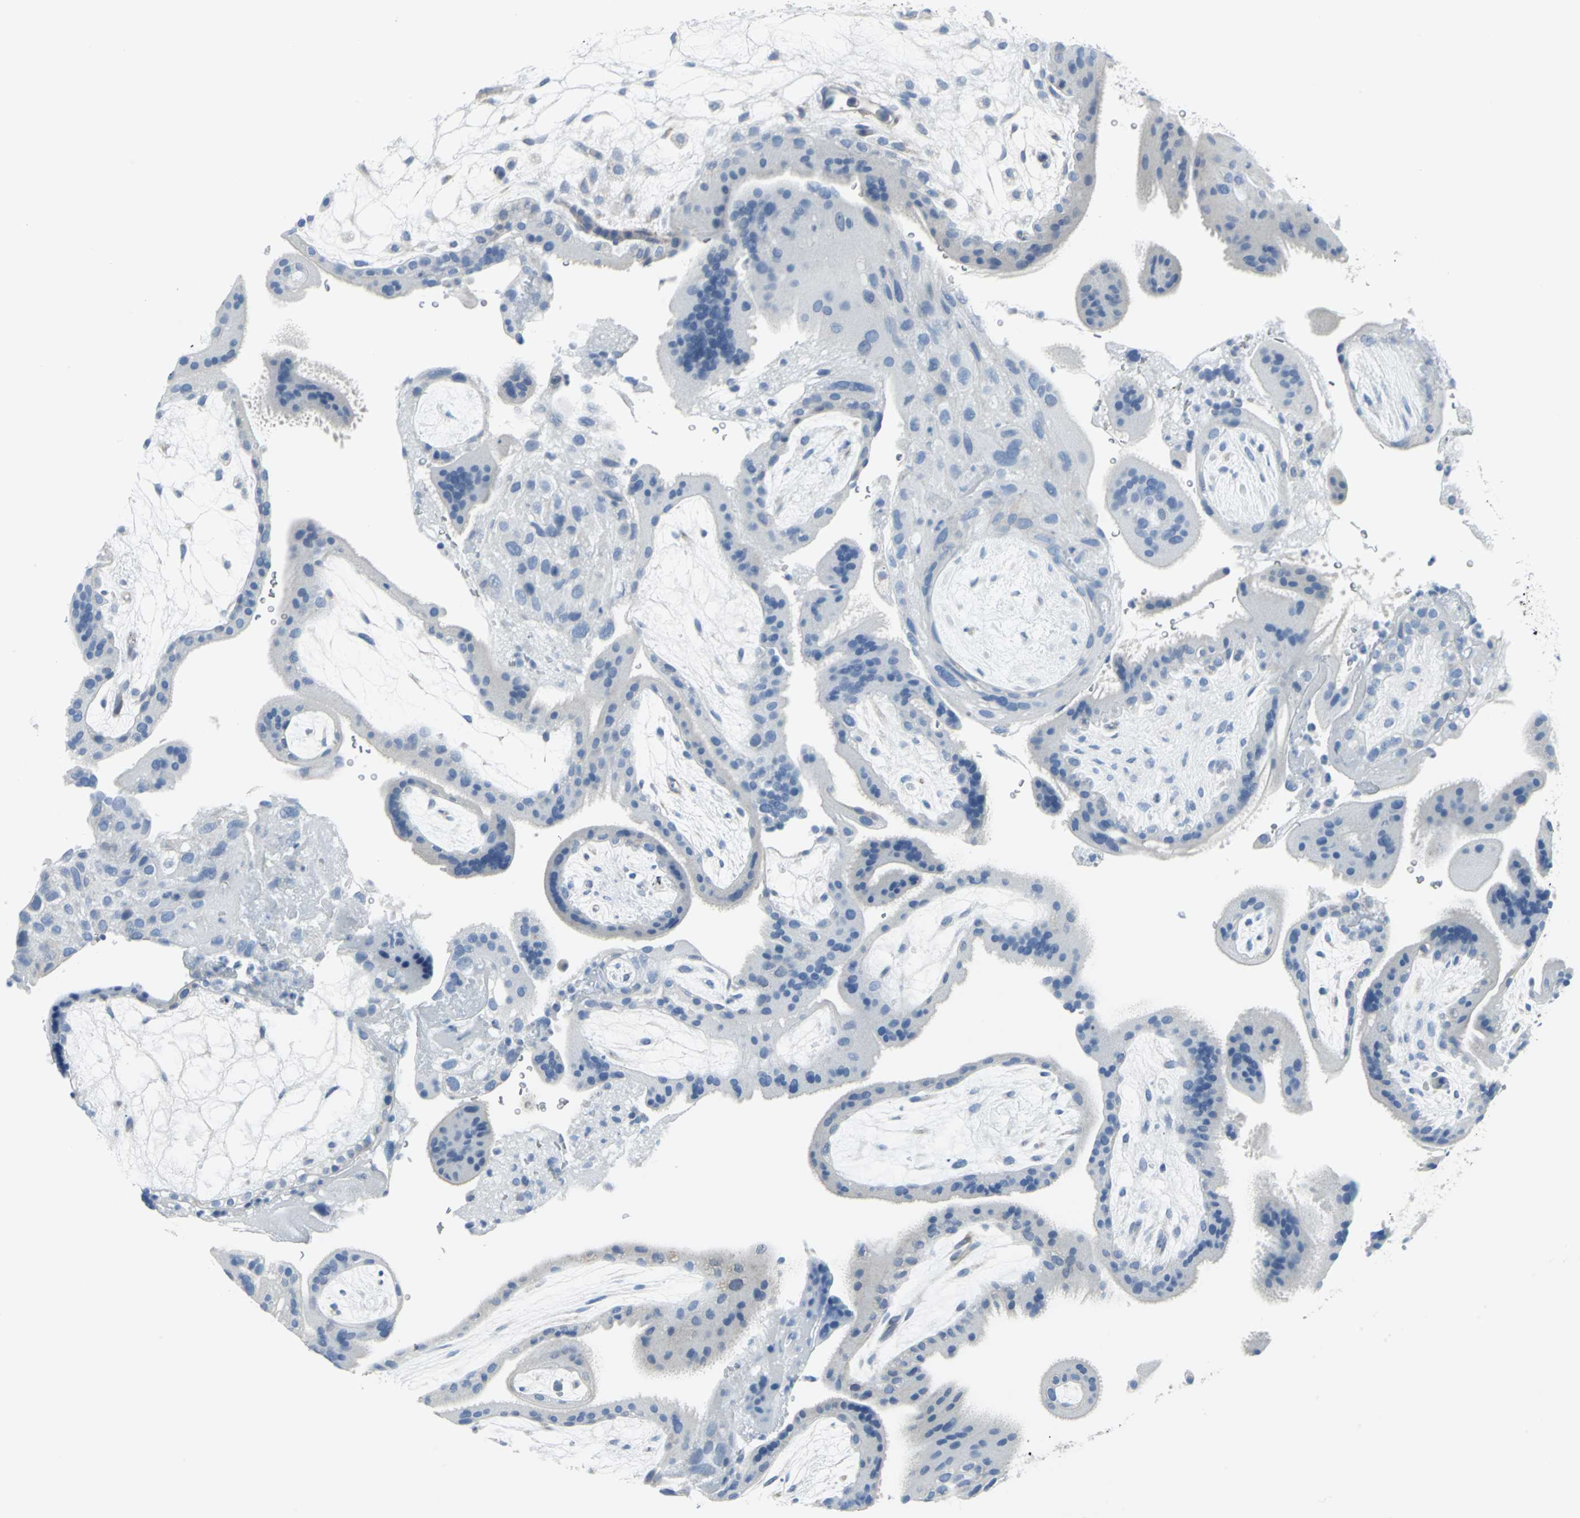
{"staining": {"intensity": "negative", "quantity": "none", "location": "none"}, "tissue": "placenta", "cell_type": "Decidual cells", "image_type": "normal", "snomed": [{"axis": "morphology", "description": "Normal tissue, NOS"}, {"axis": "topography", "description": "Placenta"}], "caption": "Decidual cells are negative for protein expression in benign human placenta. (DAB immunohistochemistry (IHC) visualized using brightfield microscopy, high magnification).", "gene": "CYB5A", "patient": {"sex": "female", "age": 19}}